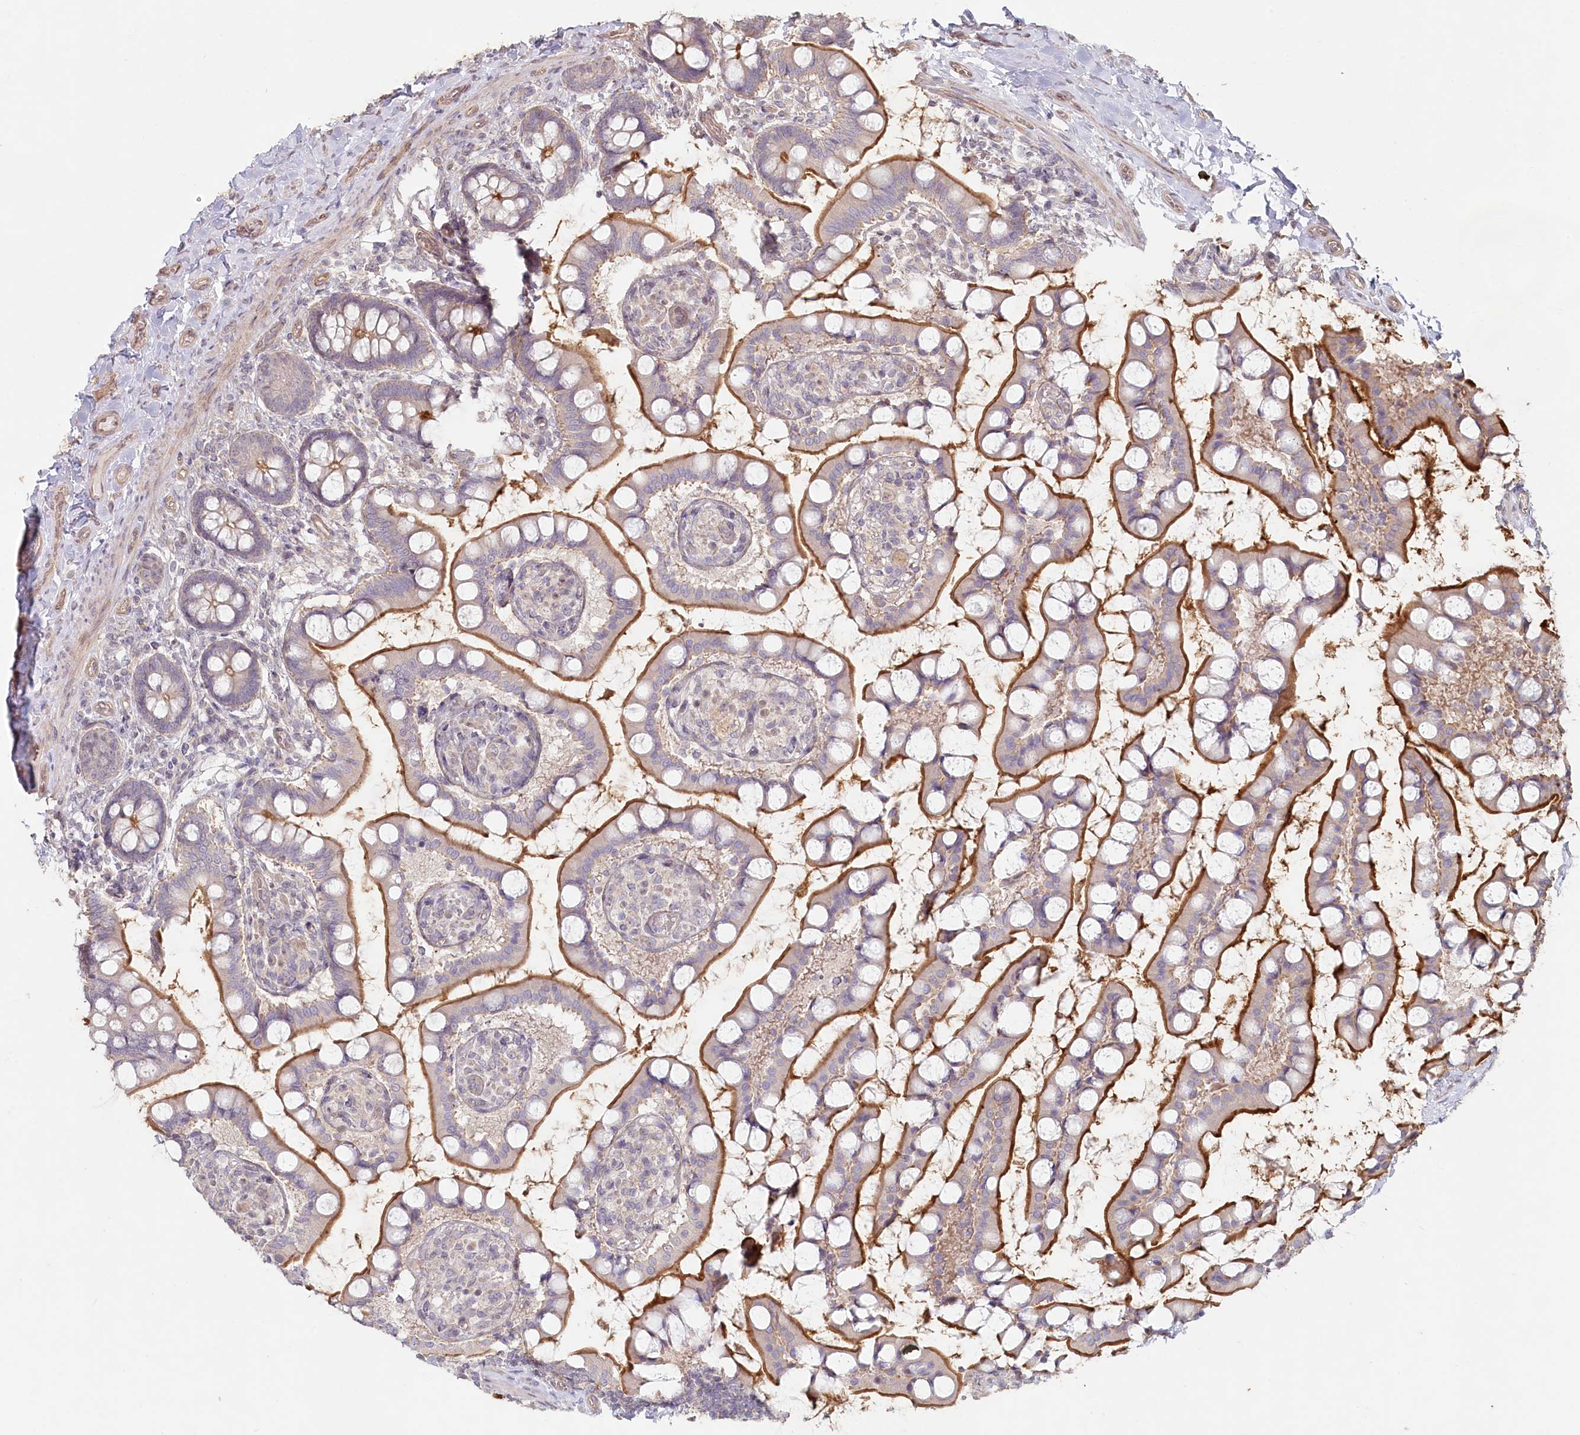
{"staining": {"intensity": "strong", "quantity": ">75%", "location": "cytoplasmic/membranous"}, "tissue": "small intestine", "cell_type": "Glandular cells", "image_type": "normal", "snomed": [{"axis": "morphology", "description": "Normal tissue, NOS"}, {"axis": "topography", "description": "Small intestine"}], "caption": "Strong cytoplasmic/membranous expression for a protein is present in approximately >75% of glandular cells of benign small intestine using immunohistochemistry.", "gene": "TCHP", "patient": {"sex": "male", "age": 52}}